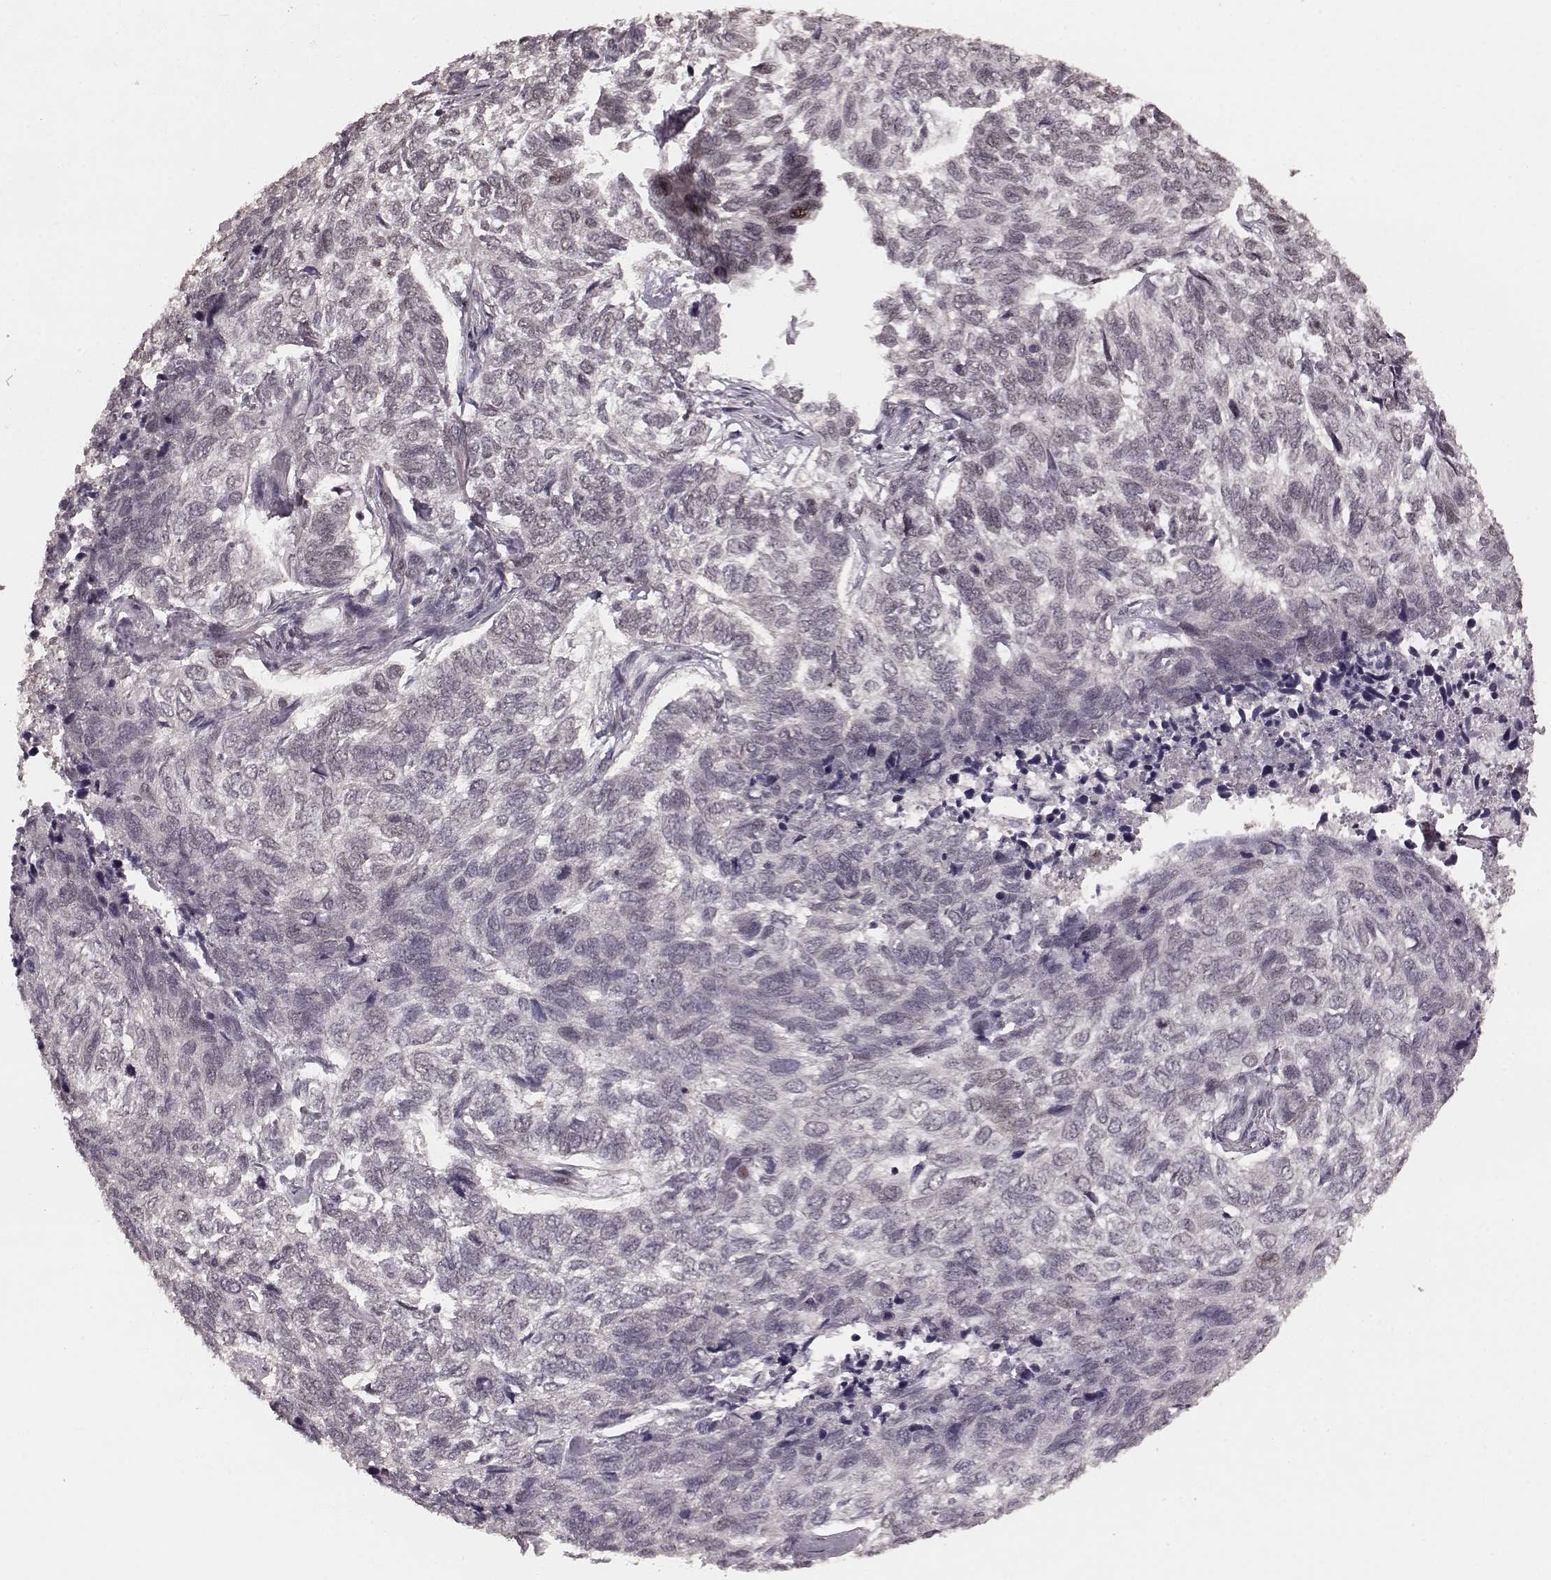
{"staining": {"intensity": "negative", "quantity": "none", "location": "none"}, "tissue": "skin cancer", "cell_type": "Tumor cells", "image_type": "cancer", "snomed": [{"axis": "morphology", "description": "Basal cell carcinoma"}, {"axis": "topography", "description": "Skin"}], "caption": "Protein analysis of skin cancer (basal cell carcinoma) shows no significant positivity in tumor cells. (Brightfield microscopy of DAB (3,3'-diaminobenzidine) IHC at high magnification).", "gene": "NR2C1", "patient": {"sex": "female", "age": 65}}